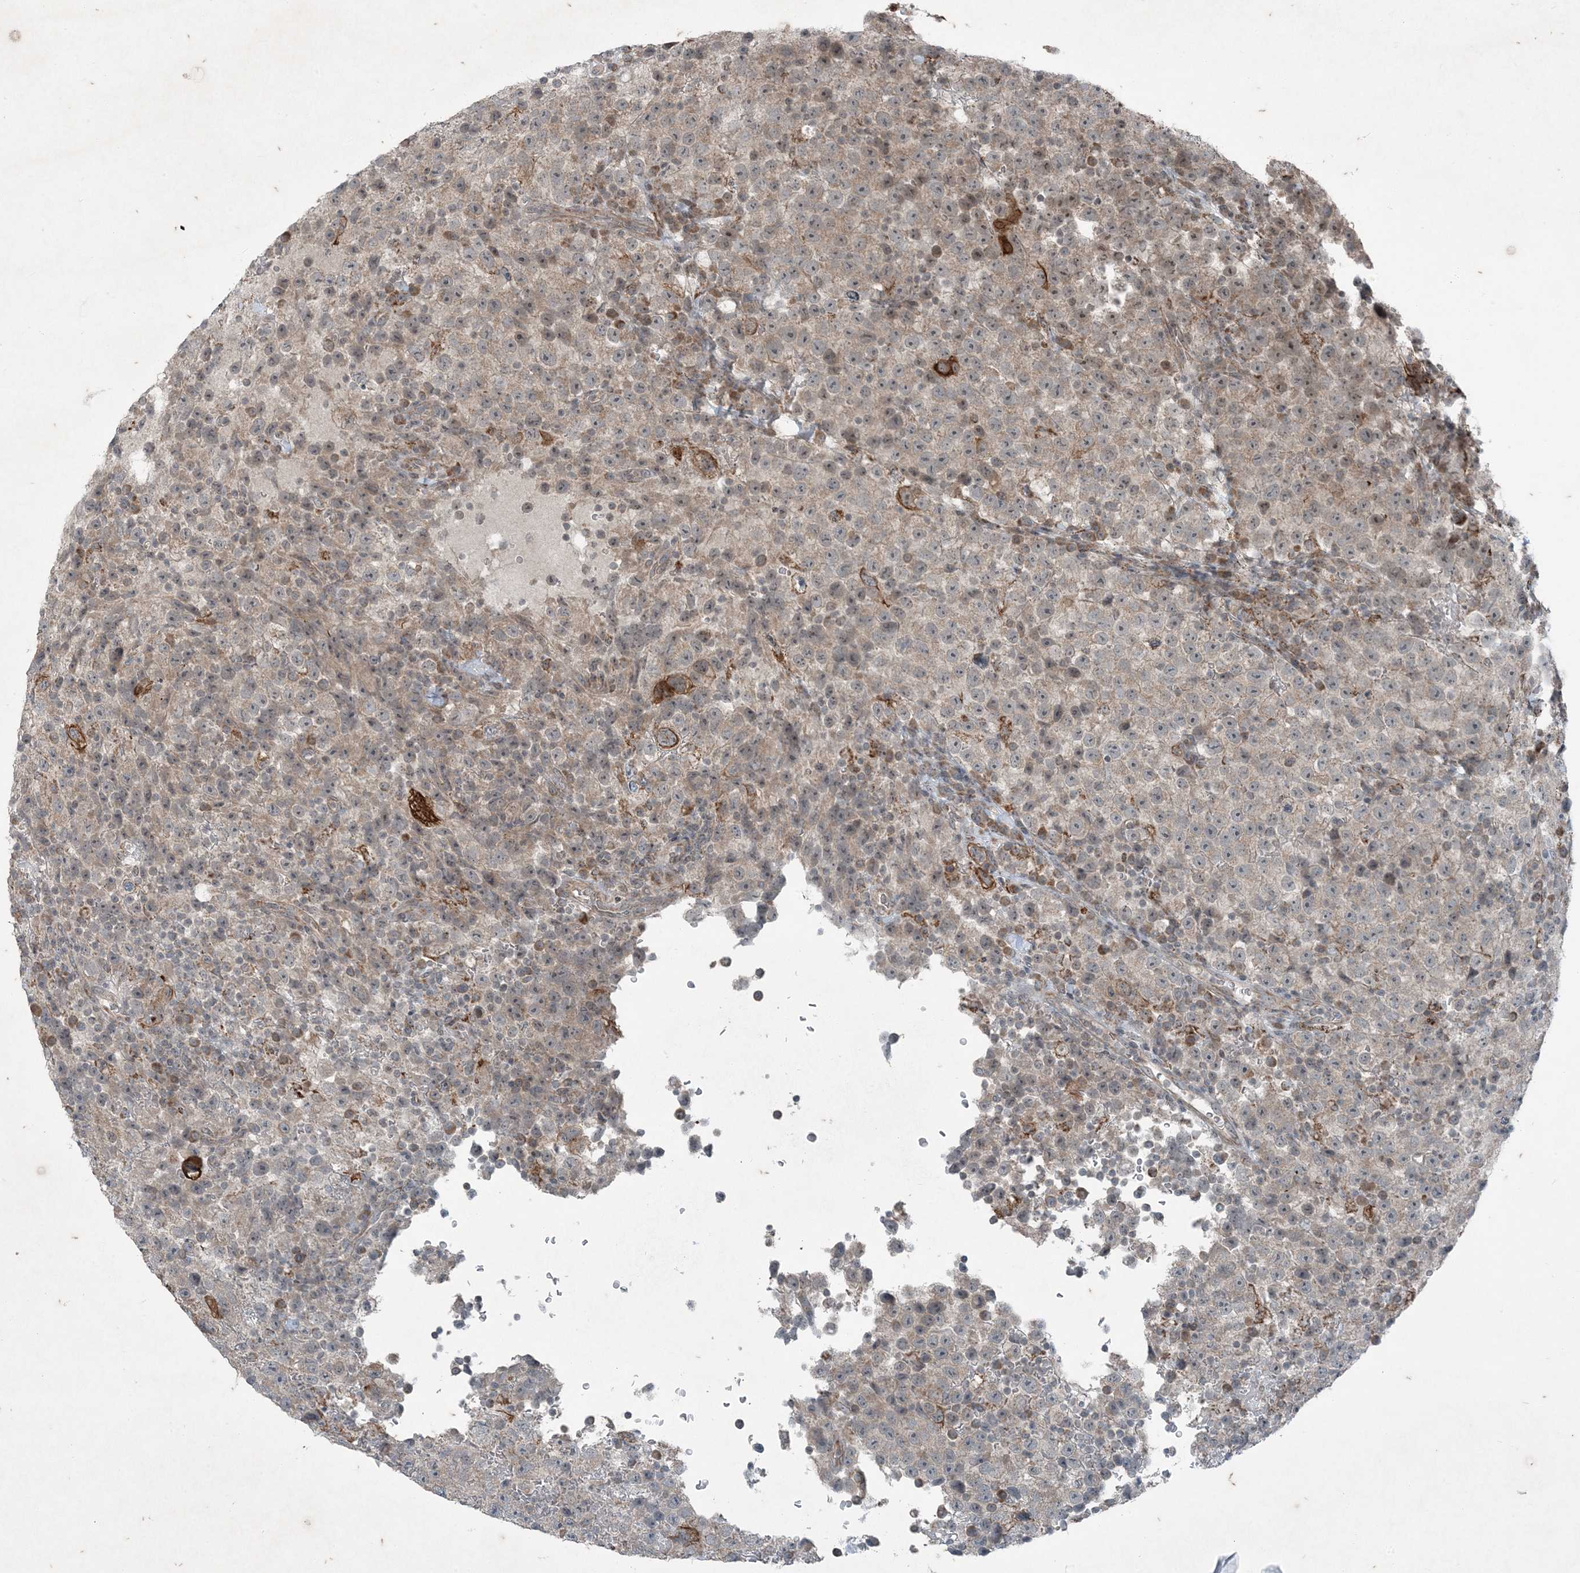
{"staining": {"intensity": "weak", "quantity": "<25%", "location": "cytoplasmic/membranous"}, "tissue": "testis cancer", "cell_type": "Tumor cells", "image_type": "cancer", "snomed": [{"axis": "morphology", "description": "Seminoma, NOS"}, {"axis": "topography", "description": "Testis"}], "caption": "Tumor cells are negative for brown protein staining in testis cancer (seminoma).", "gene": "PC", "patient": {"sex": "male", "age": 22}}